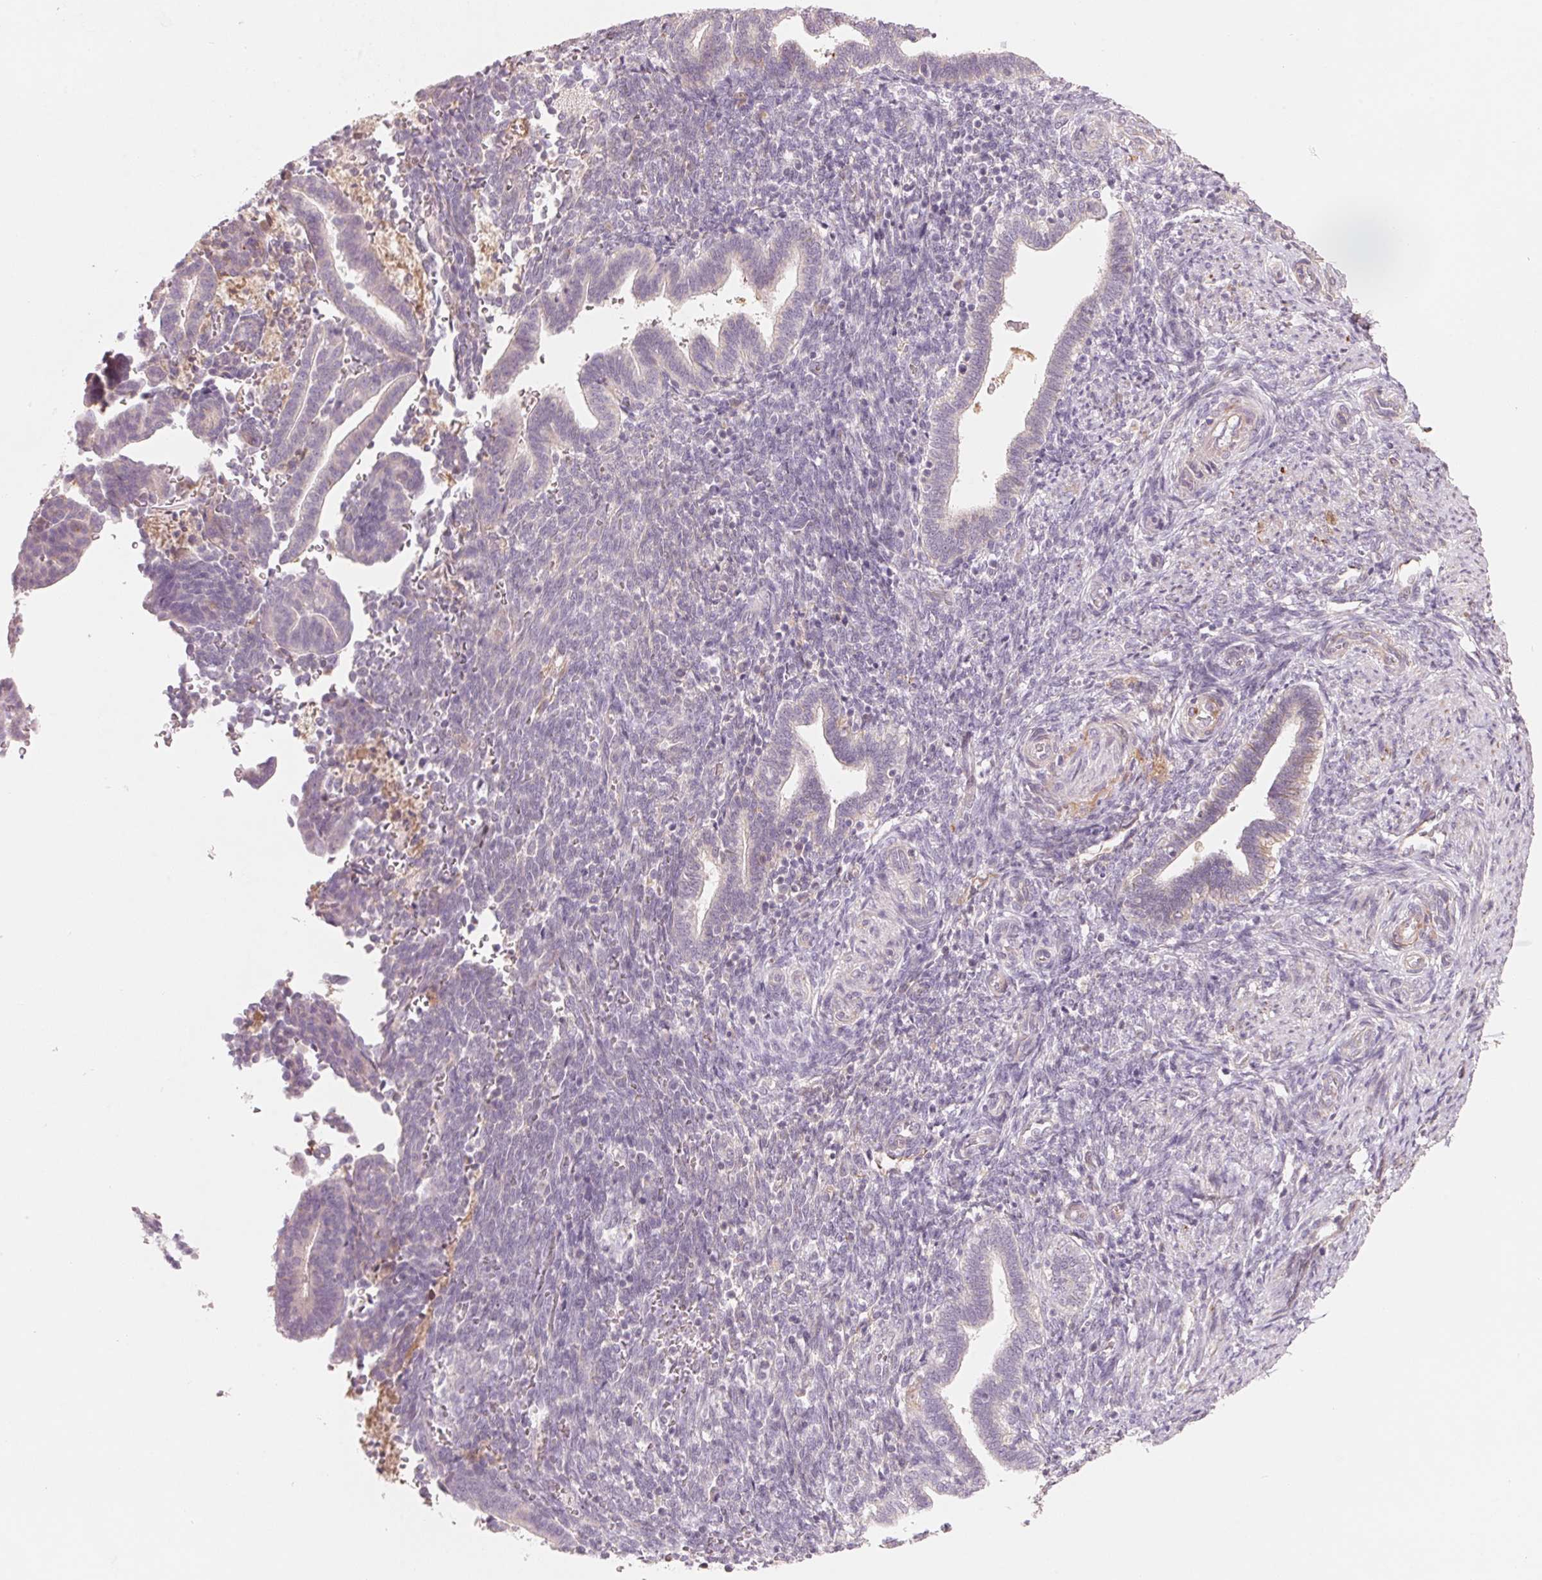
{"staining": {"intensity": "negative", "quantity": "none", "location": "none"}, "tissue": "endometrium", "cell_type": "Cells in endometrial stroma", "image_type": "normal", "snomed": [{"axis": "morphology", "description": "Normal tissue, NOS"}, {"axis": "topography", "description": "Endometrium"}], "caption": "Human endometrium stained for a protein using immunohistochemistry (IHC) displays no staining in cells in endometrial stroma.", "gene": "CFHR2", "patient": {"sex": "female", "age": 34}}